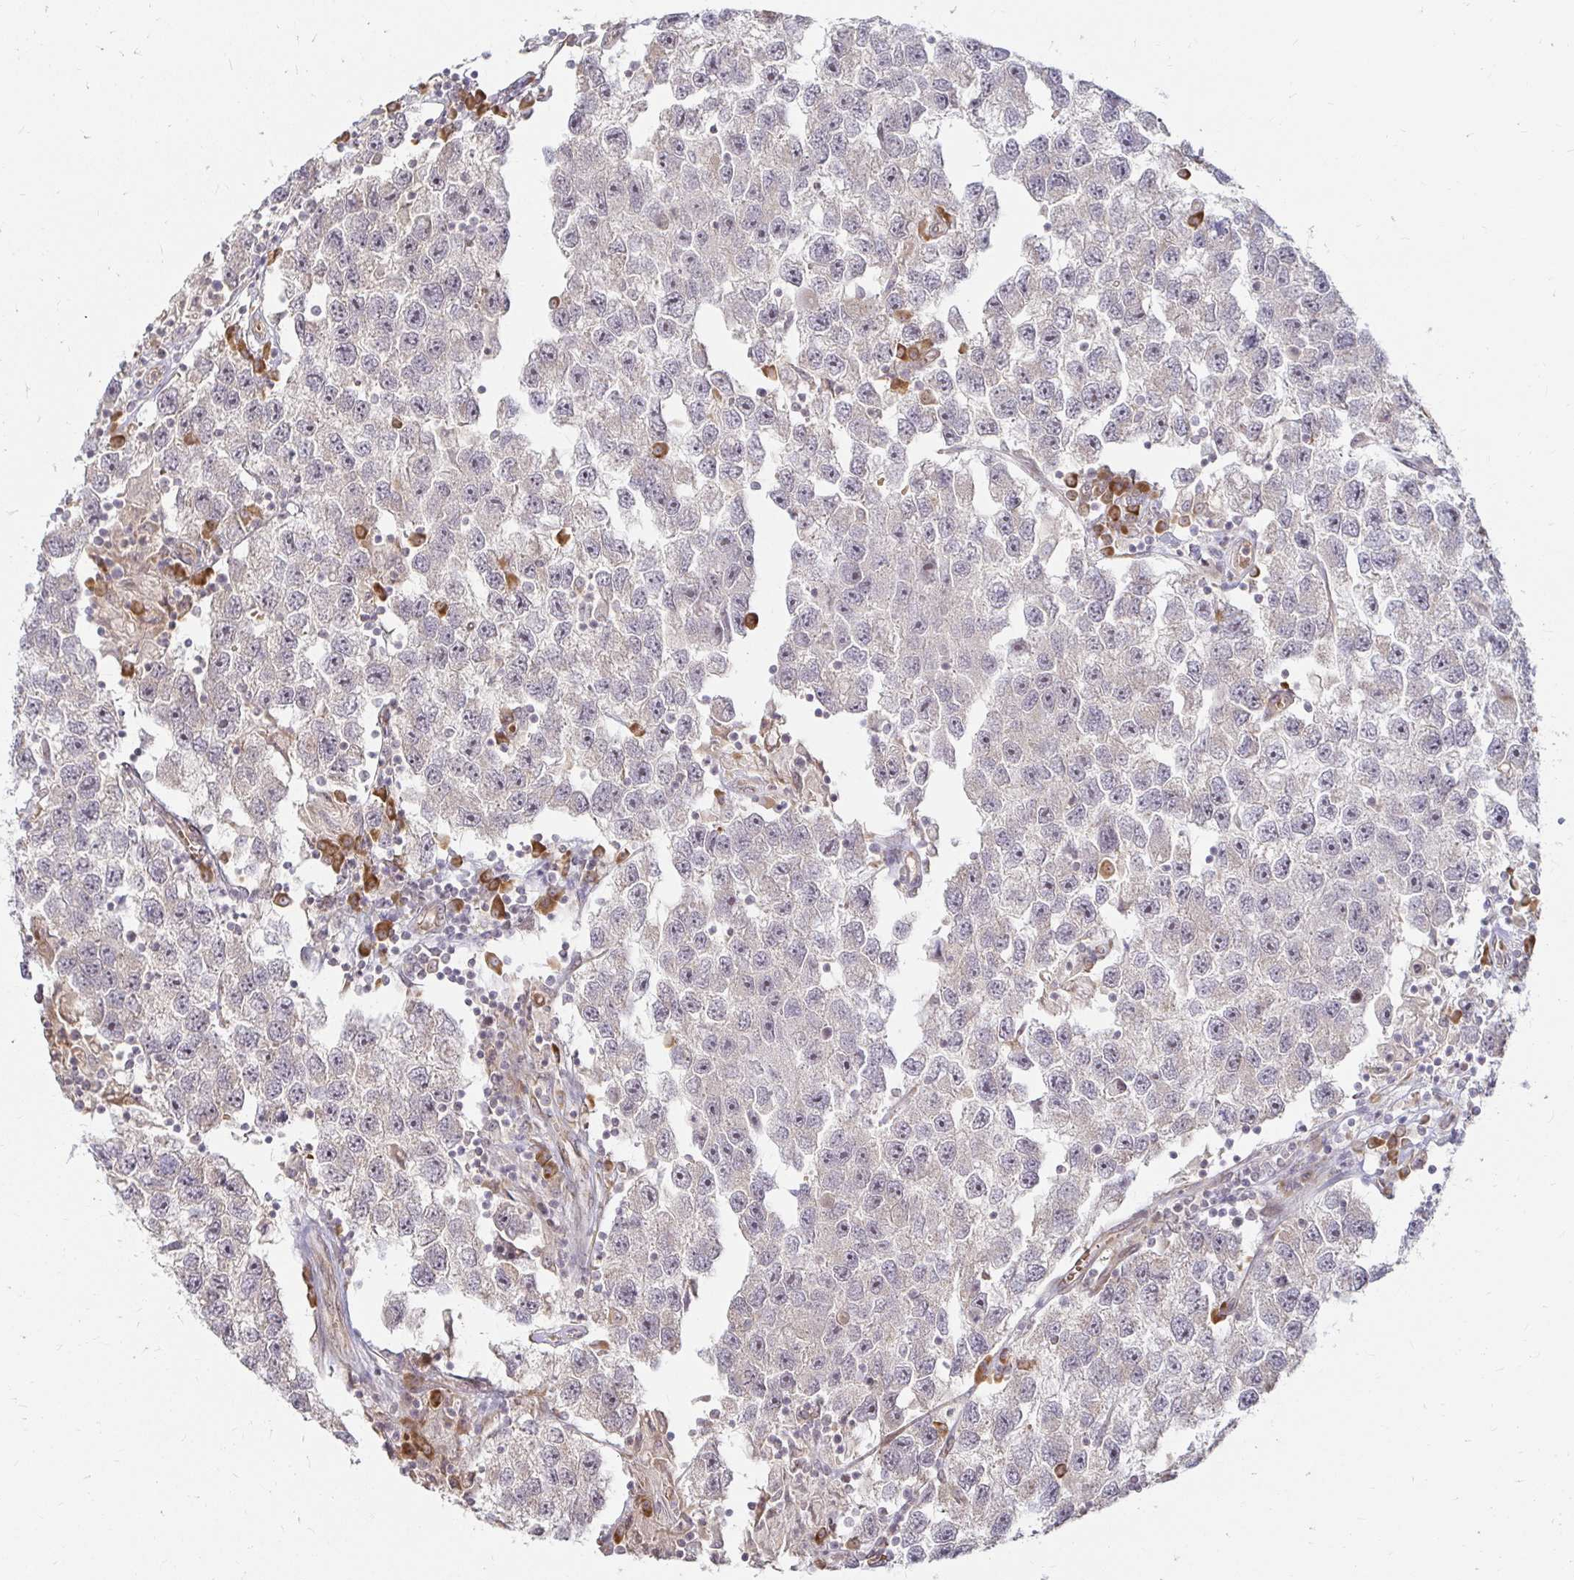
{"staining": {"intensity": "negative", "quantity": "none", "location": "none"}, "tissue": "testis cancer", "cell_type": "Tumor cells", "image_type": "cancer", "snomed": [{"axis": "morphology", "description": "Seminoma, NOS"}, {"axis": "topography", "description": "Testis"}], "caption": "An immunohistochemistry (IHC) histopathology image of seminoma (testis) is shown. There is no staining in tumor cells of seminoma (testis).", "gene": "CAST", "patient": {"sex": "male", "age": 26}}